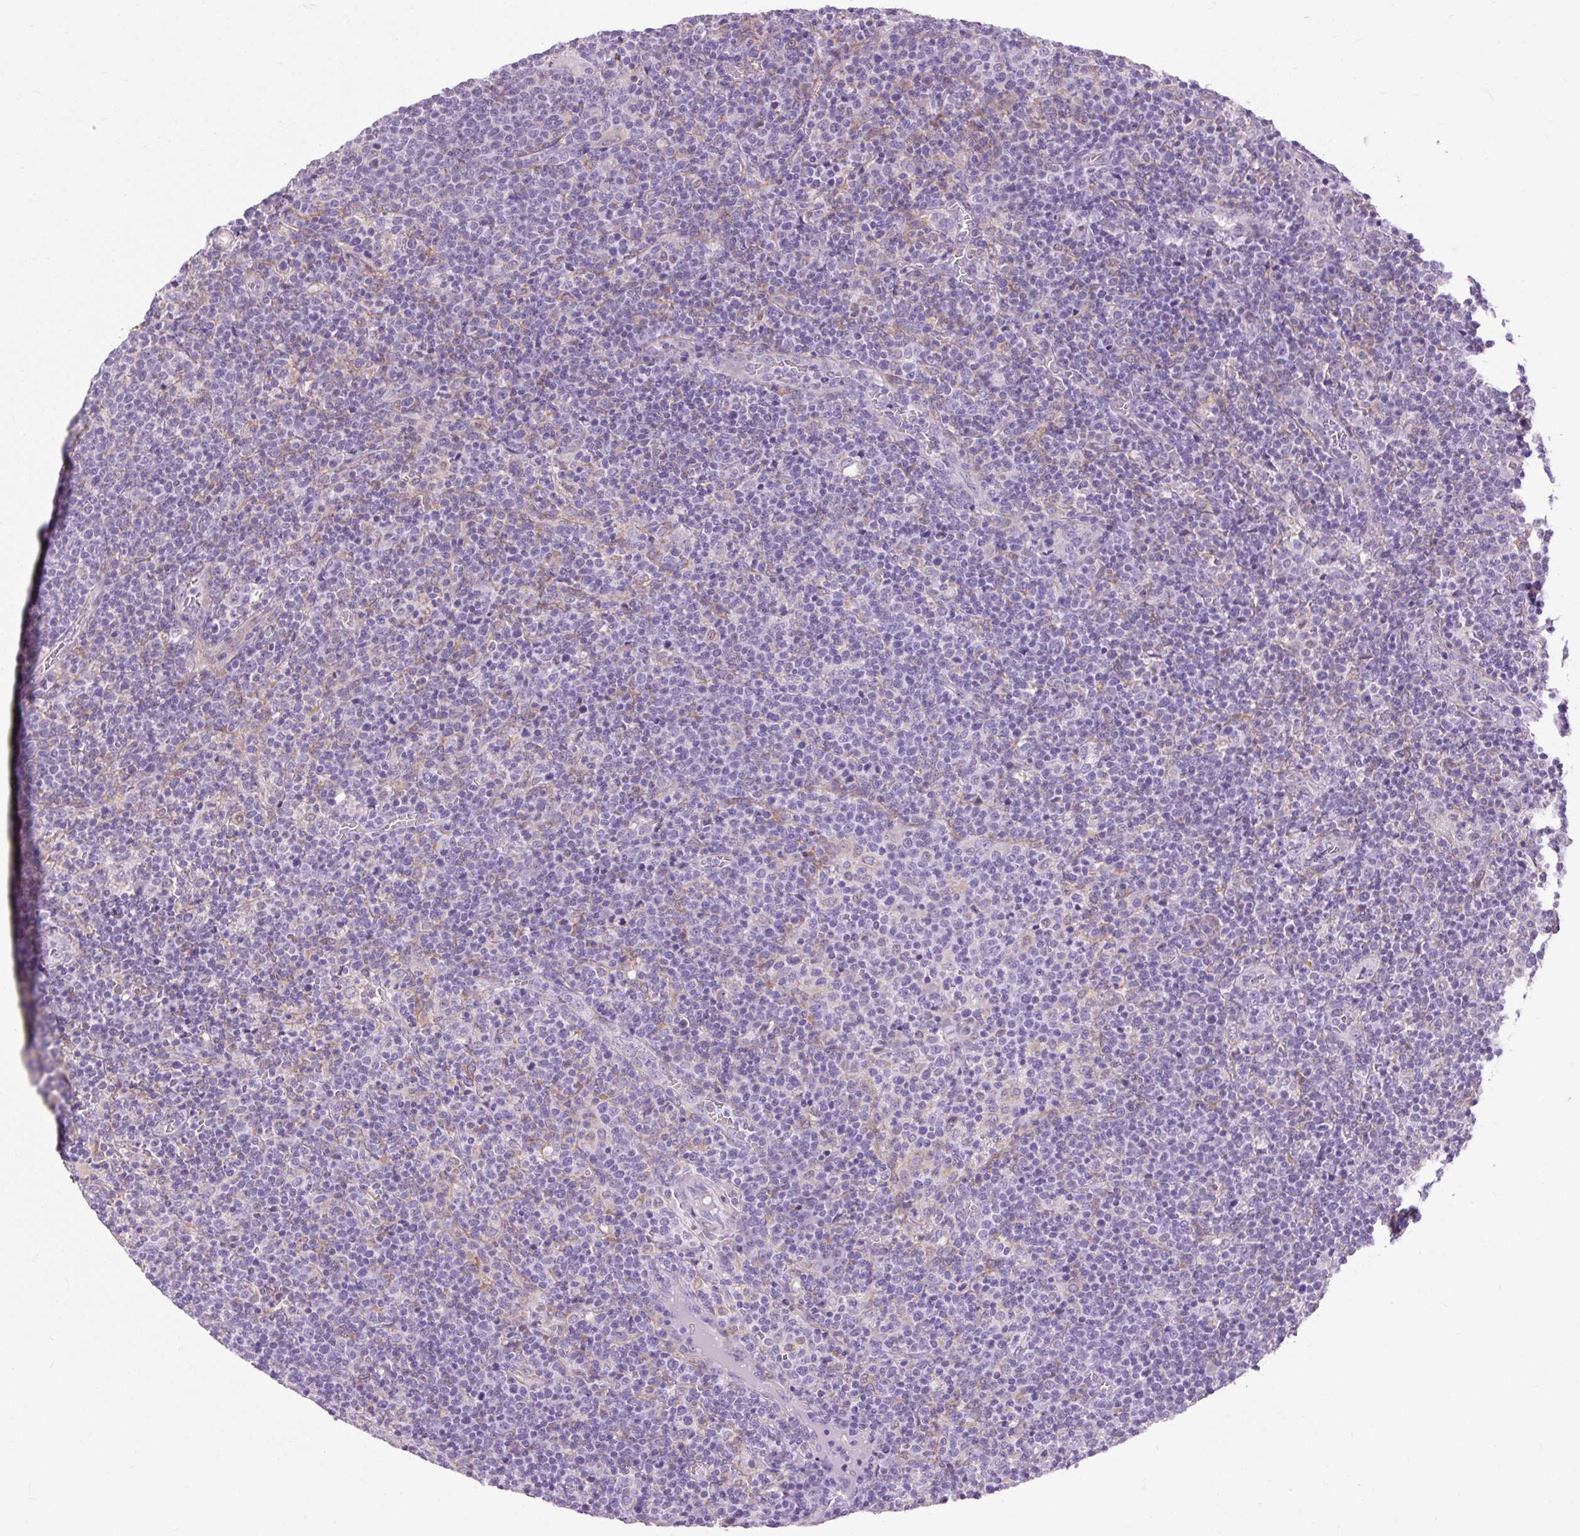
{"staining": {"intensity": "negative", "quantity": "none", "location": "none"}, "tissue": "lymphoma", "cell_type": "Tumor cells", "image_type": "cancer", "snomed": [{"axis": "morphology", "description": "Malignant lymphoma, non-Hodgkin's type, High grade"}, {"axis": "topography", "description": "Lymph node"}], "caption": "This is an IHC histopathology image of malignant lymphoma, non-Hodgkin's type (high-grade). There is no expression in tumor cells.", "gene": "SOWAHC", "patient": {"sex": "male", "age": 61}}